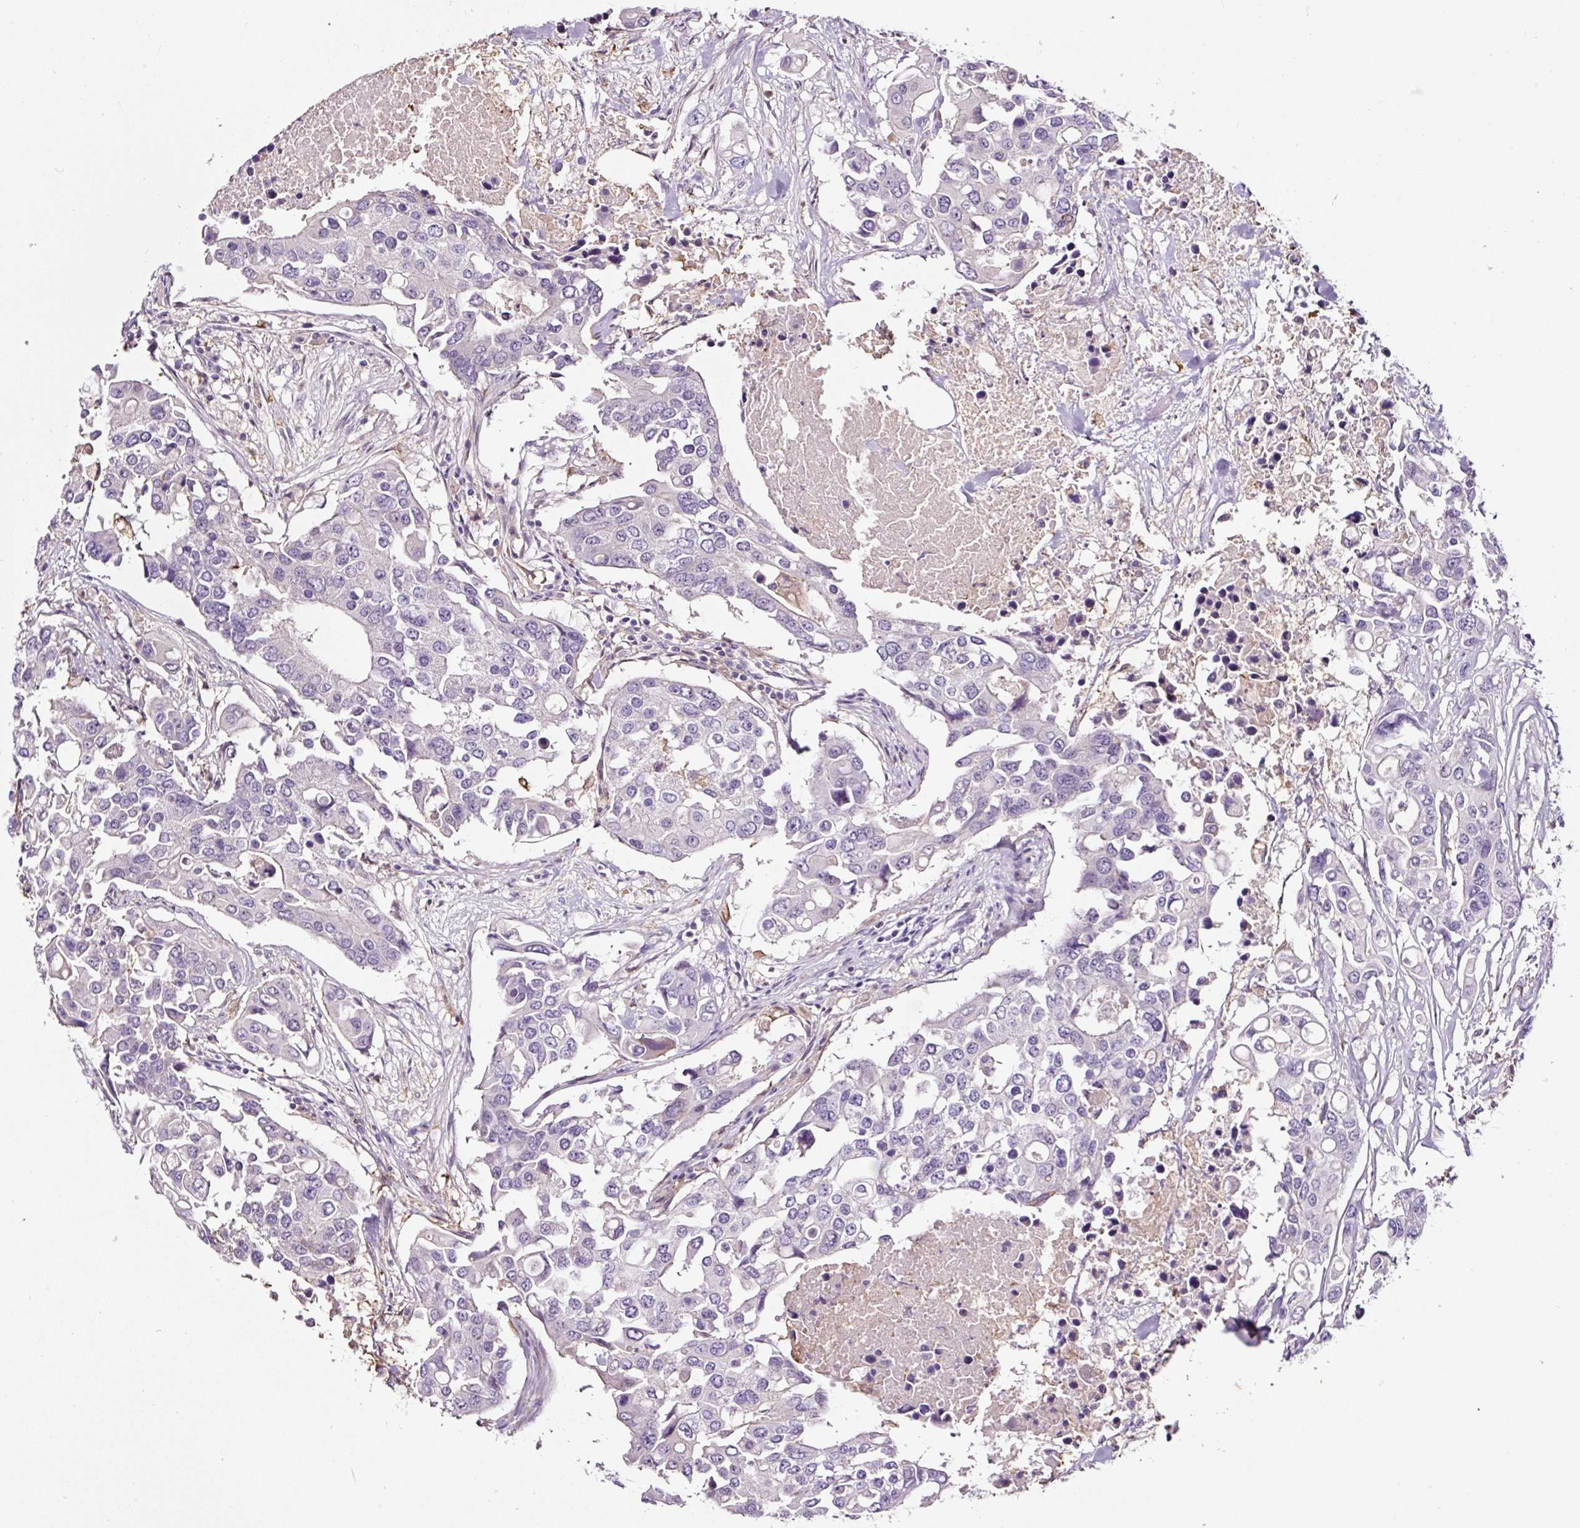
{"staining": {"intensity": "negative", "quantity": "none", "location": "none"}, "tissue": "colorectal cancer", "cell_type": "Tumor cells", "image_type": "cancer", "snomed": [{"axis": "morphology", "description": "Adenocarcinoma, NOS"}, {"axis": "topography", "description": "Colon"}], "caption": "Protein analysis of colorectal cancer (adenocarcinoma) demonstrates no significant positivity in tumor cells.", "gene": "LRRC24", "patient": {"sex": "male", "age": 77}}